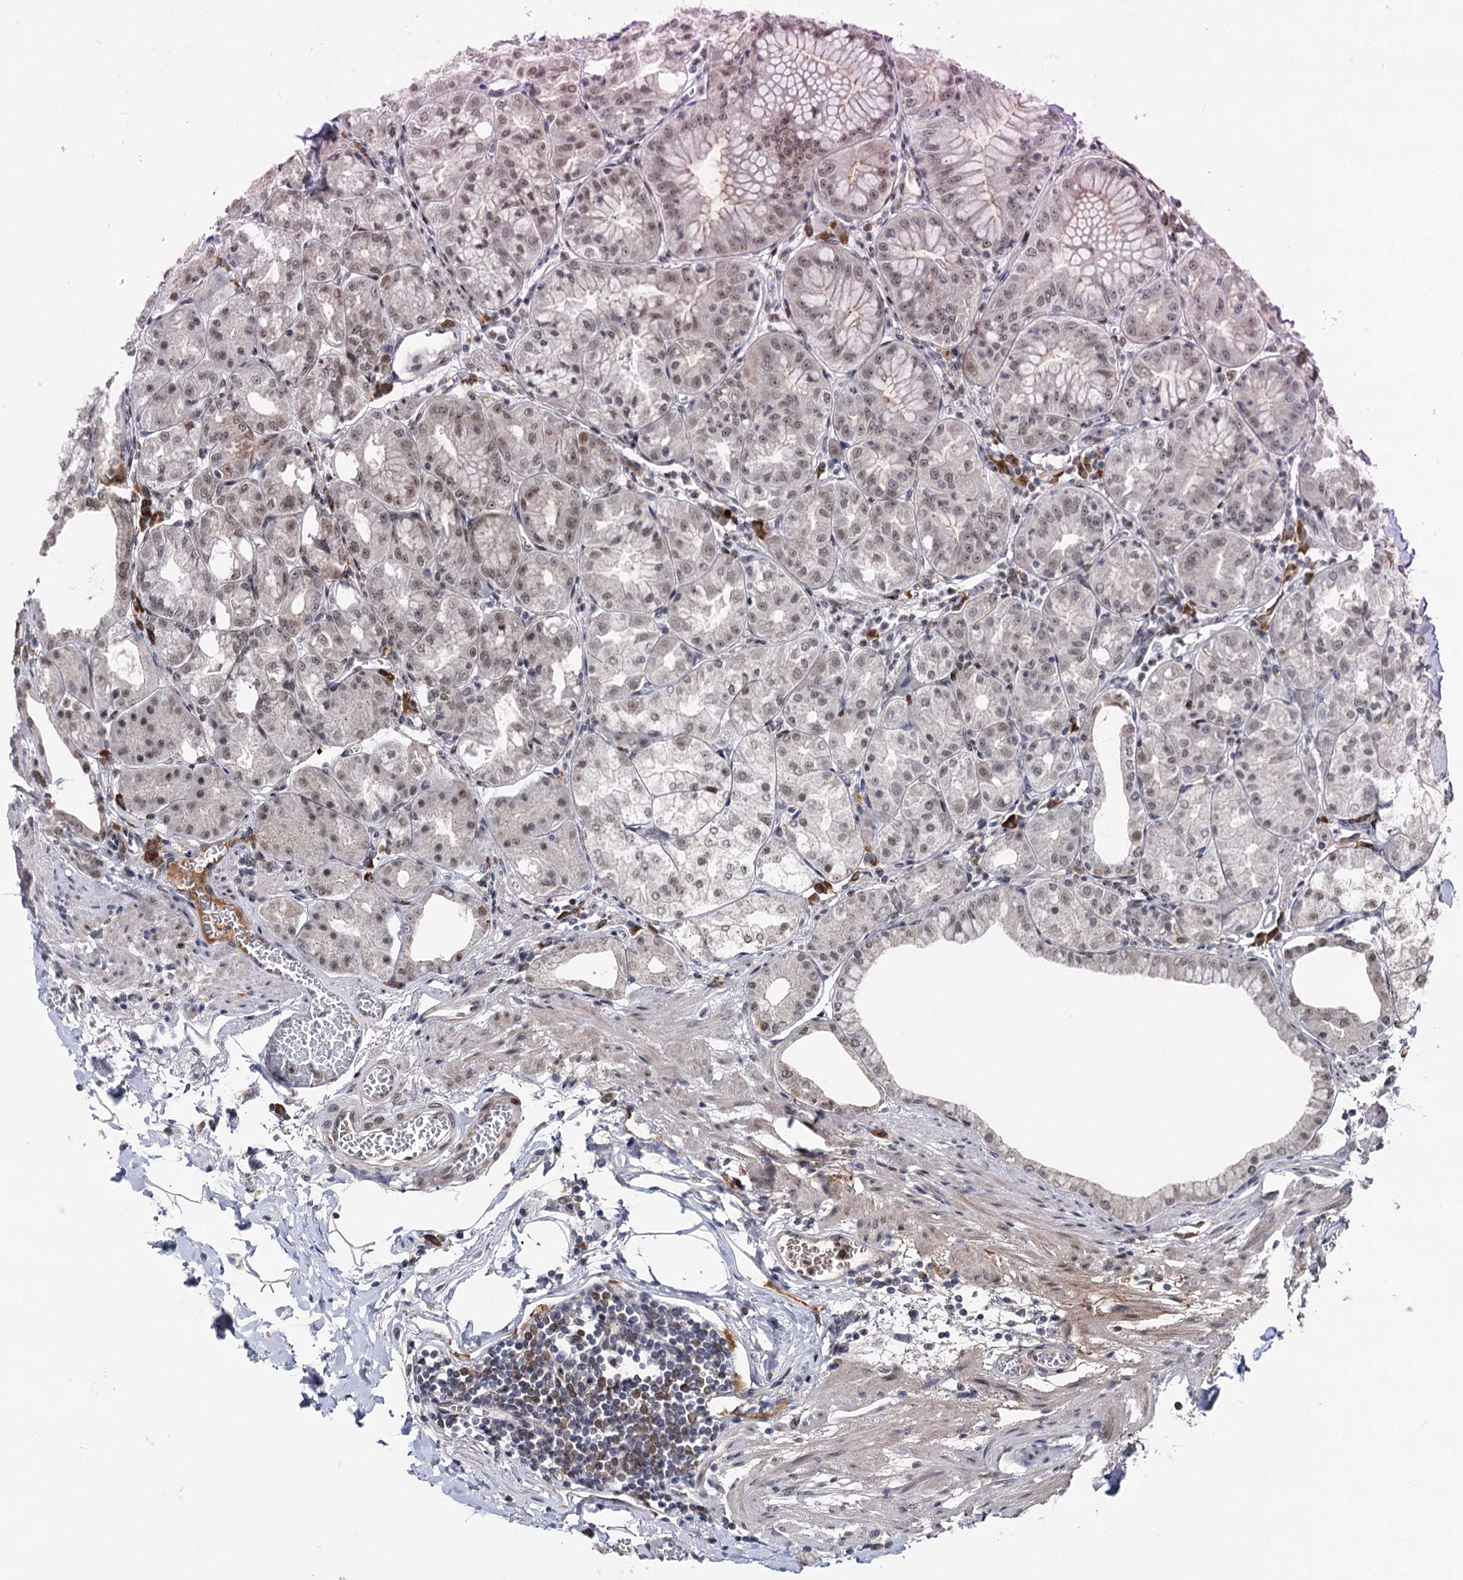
{"staining": {"intensity": "moderate", "quantity": "25%-75%", "location": "nuclear"}, "tissue": "stomach", "cell_type": "Glandular cells", "image_type": "normal", "snomed": [{"axis": "morphology", "description": "Normal tissue, NOS"}, {"axis": "topography", "description": "Stomach, lower"}], "caption": "Immunohistochemical staining of normal stomach displays medium levels of moderate nuclear staining in about 25%-75% of glandular cells. Nuclei are stained in blue.", "gene": "ZCCHC10", "patient": {"sex": "male", "age": 71}}